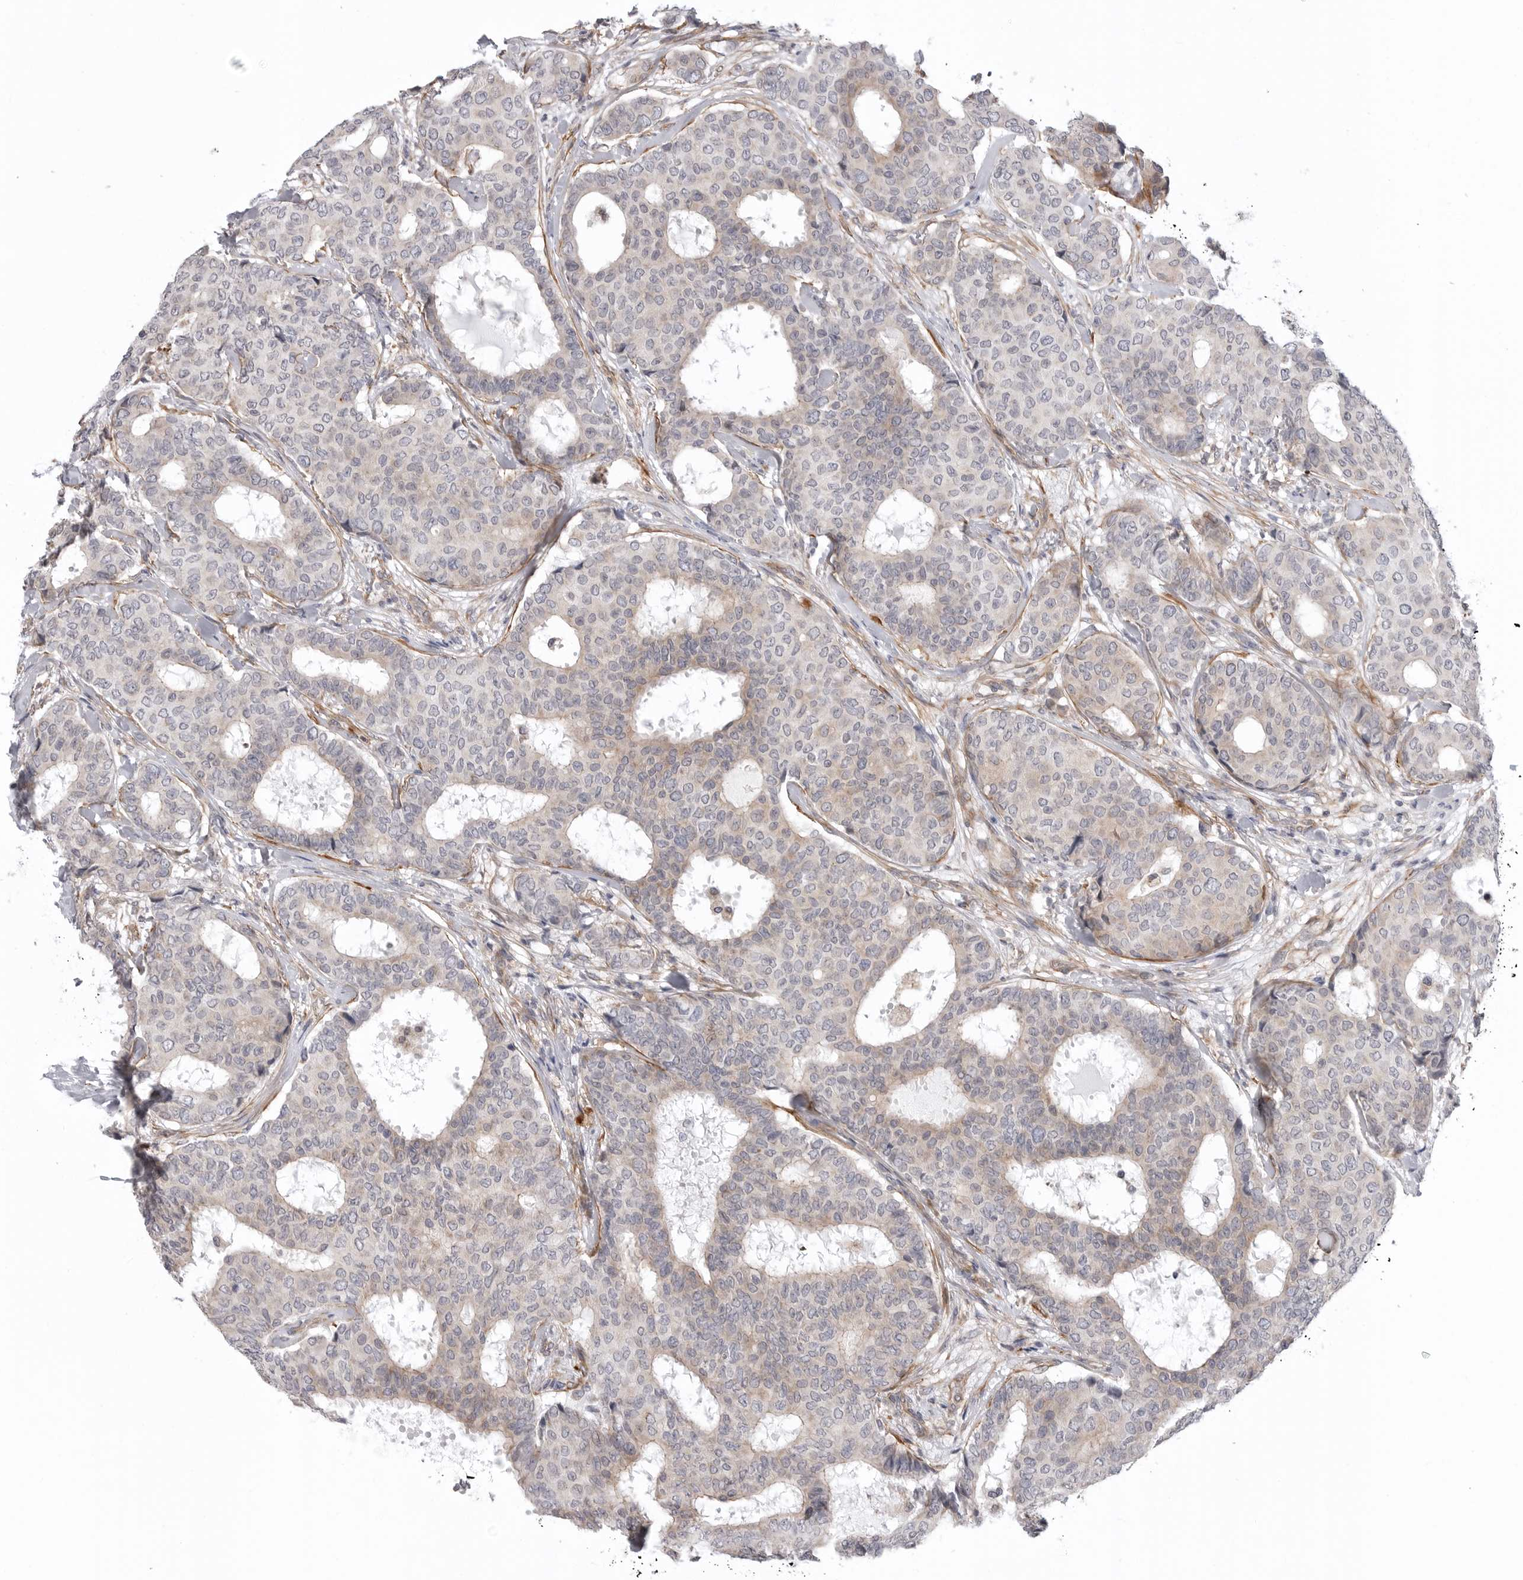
{"staining": {"intensity": "weak", "quantity": "<25%", "location": "cytoplasmic/membranous"}, "tissue": "breast cancer", "cell_type": "Tumor cells", "image_type": "cancer", "snomed": [{"axis": "morphology", "description": "Duct carcinoma"}, {"axis": "topography", "description": "Breast"}], "caption": "Breast cancer (intraductal carcinoma) was stained to show a protein in brown. There is no significant positivity in tumor cells.", "gene": "SCP2", "patient": {"sex": "female", "age": 75}}